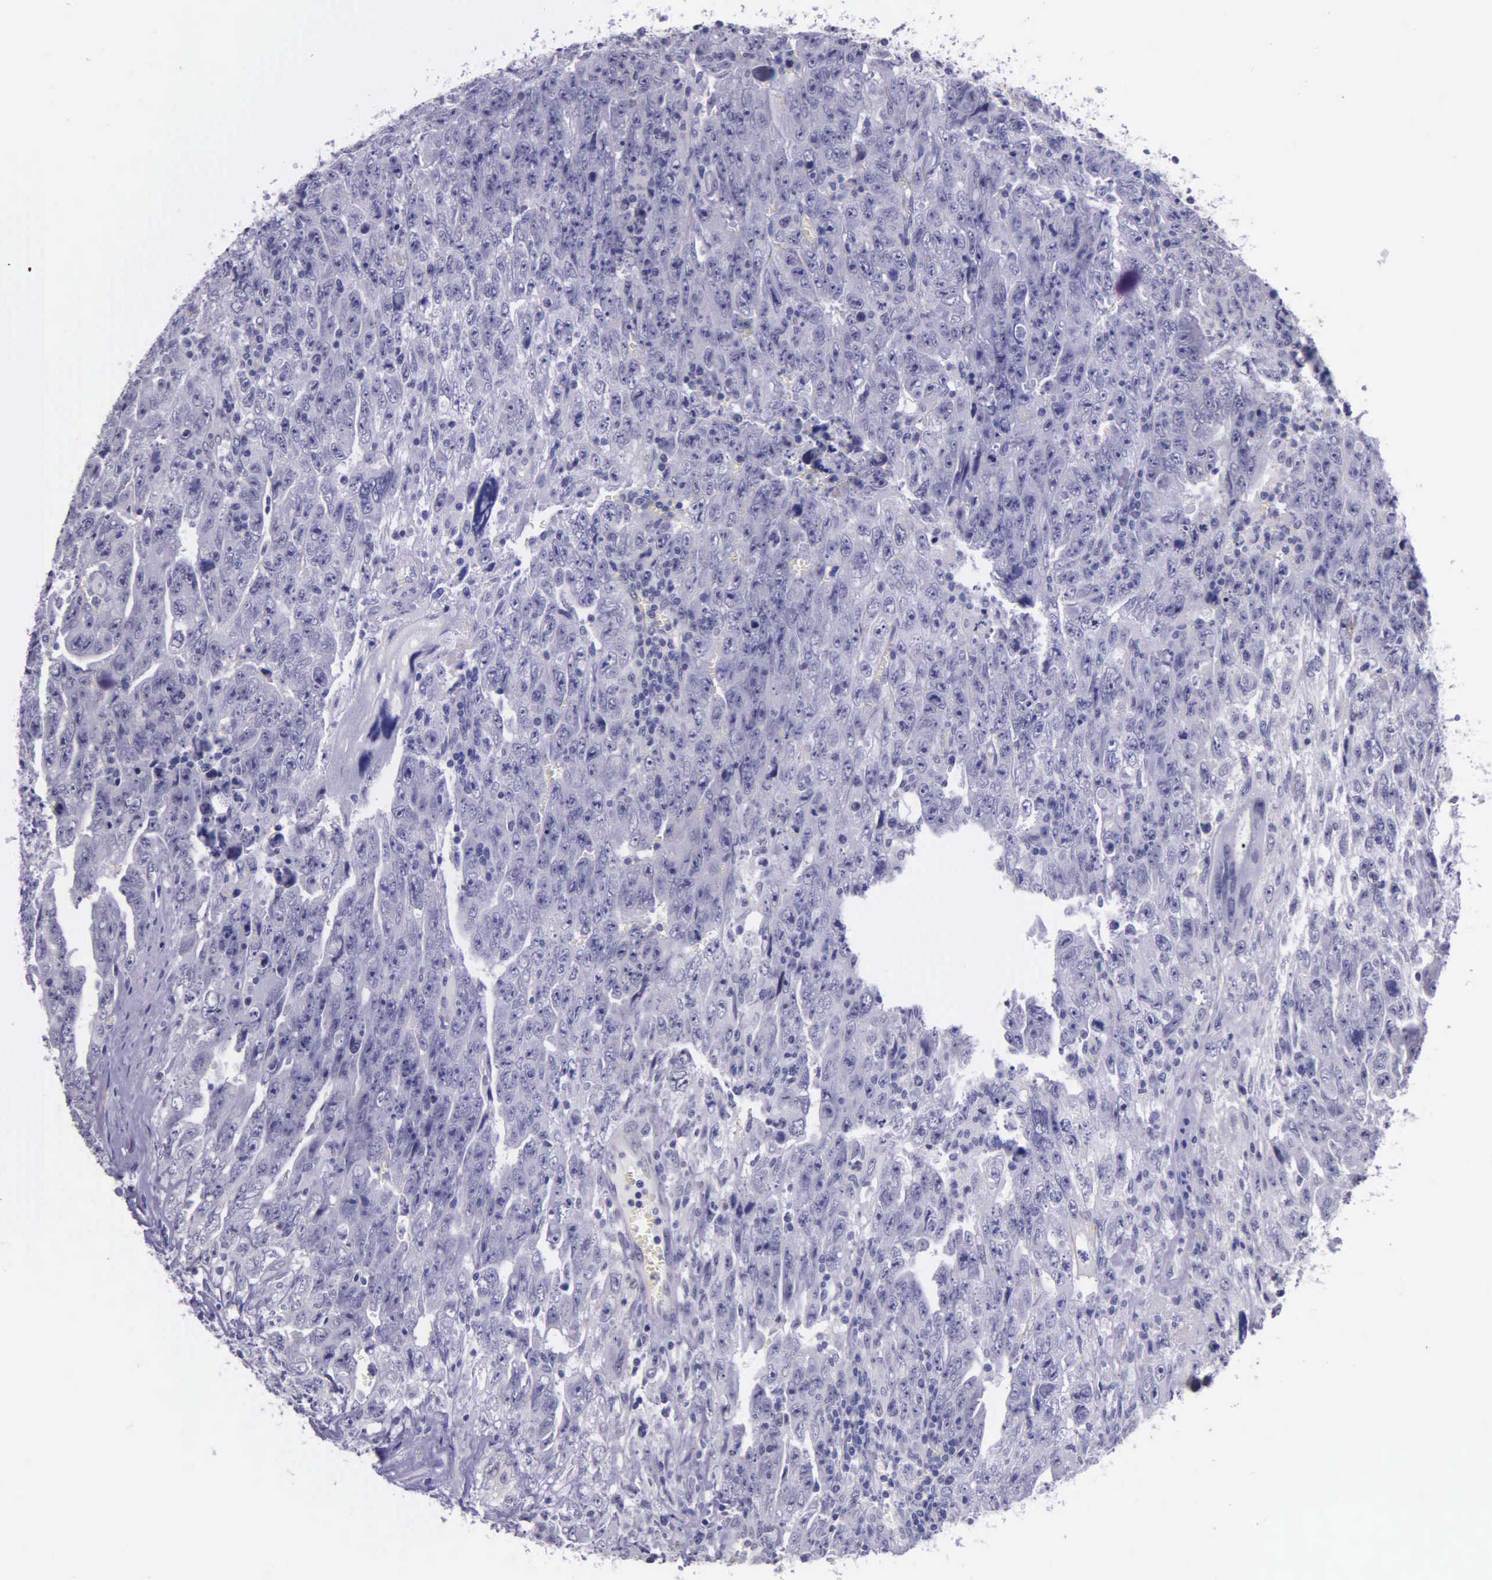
{"staining": {"intensity": "negative", "quantity": "none", "location": "none"}, "tissue": "testis cancer", "cell_type": "Tumor cells", "image_type": "cancer", "snomed": [{"axis": "morphology", "description": "Carcinoma, Embryonal, NOS"}, {"axis": "topography", "description": "Testis"}], "caption": "Tumor cells are negative for brown protein staining in testis cancer.", "gene": "AHNAK2", "patient": {"sex": "male", "age": 28}}